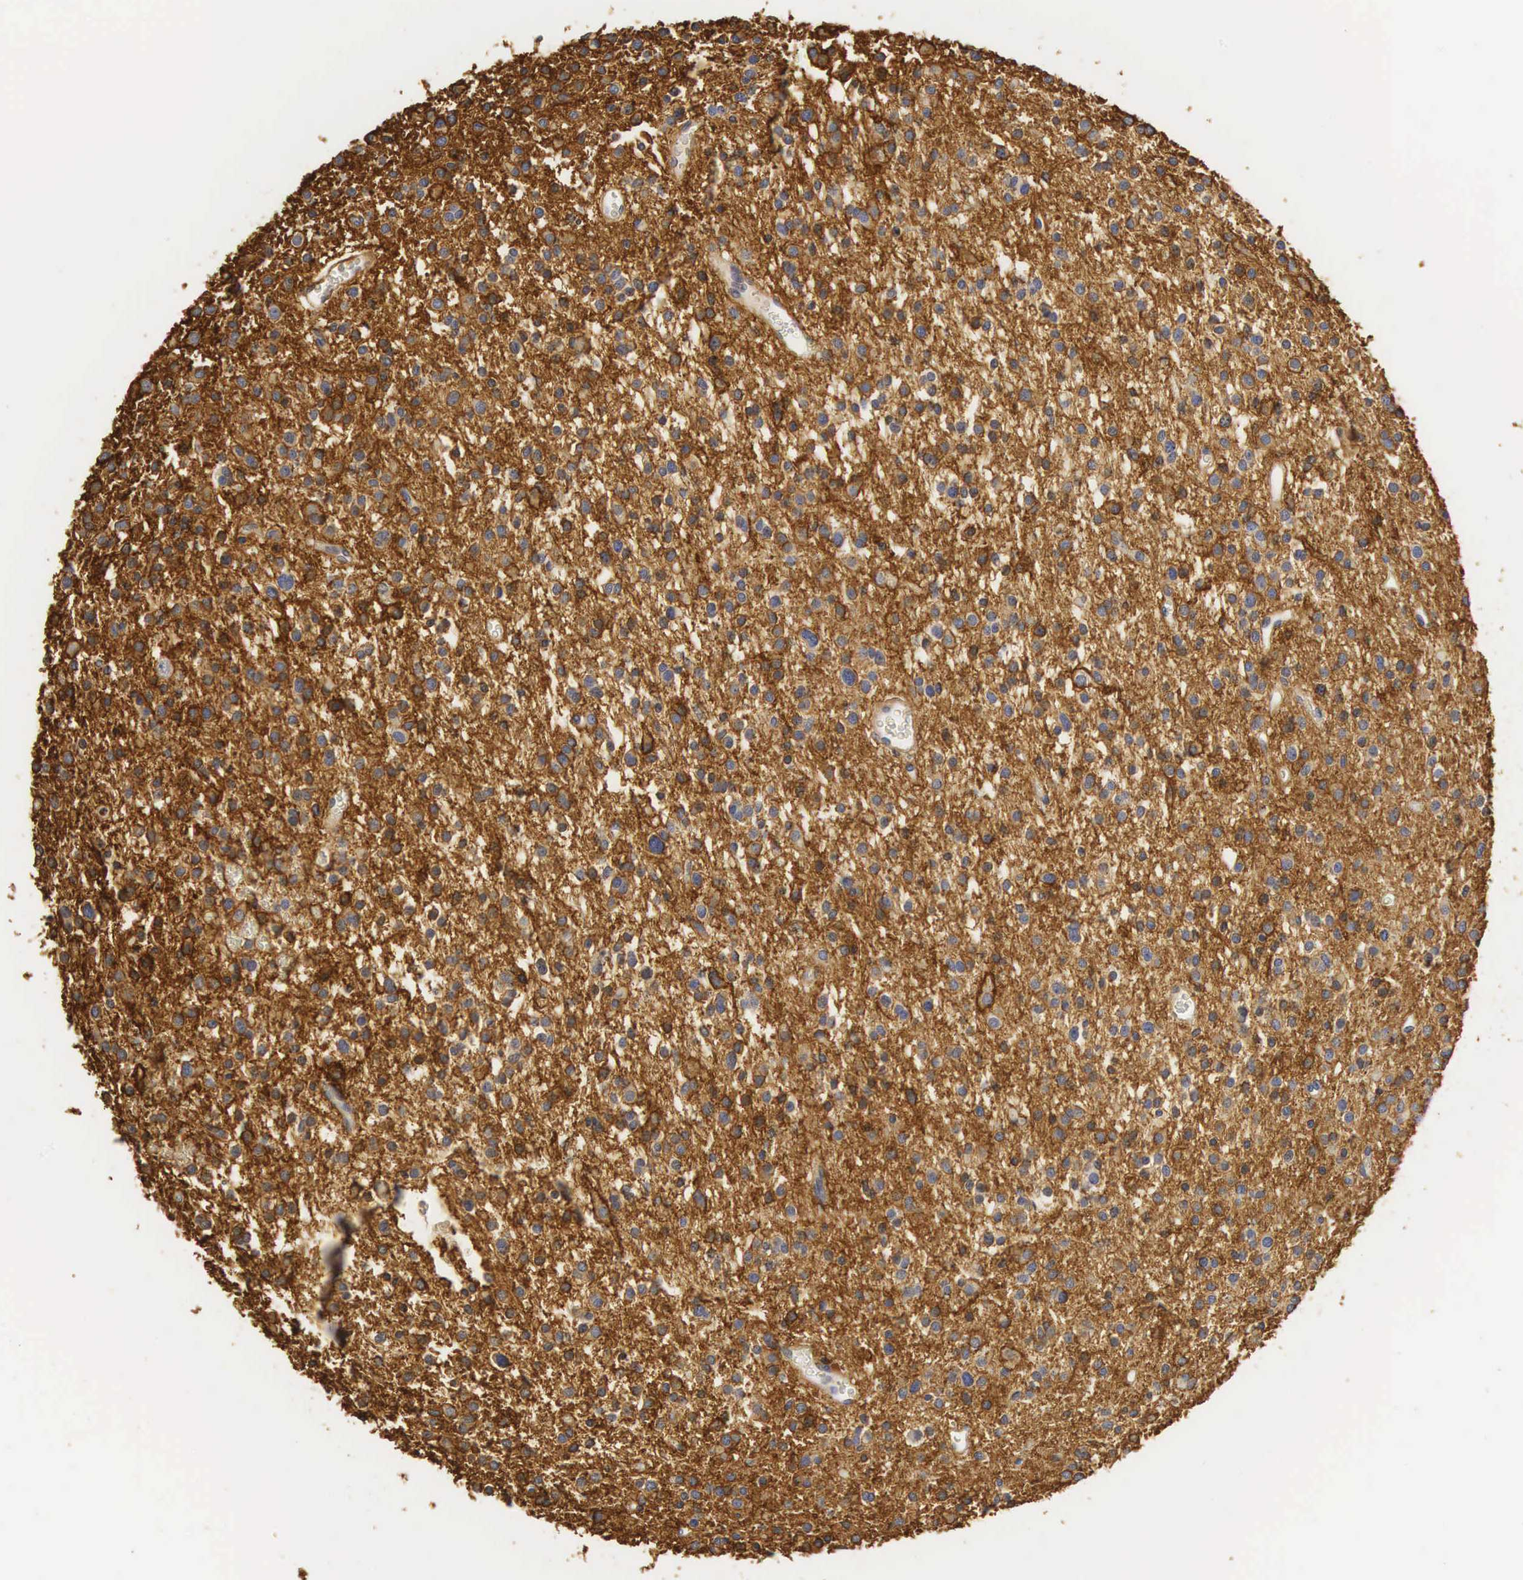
{"staining": {"intensity": "strong", "quantity": ">75%", "location": "cytoplasmic/membranous"}, "tissue": "glioma", "cell_type": "Tumor cells", "image_type": "cancer", "snomed": [{"axis": "morphology", "description": "Glioma, malignant, Low grade"}, {"axis": "topography", "description": "Brain"}], "caption": "Immunohistochemistry (IHC) photomicrograph of neoplastic tissue: glioma stained using immunohistochemistry (IHC) shows high levels of strong protein expression localized specifically in the cytoplasmic/membranous of tumor cells, appearing as a cytoplasmic/membranous brown color.", "gene": "CD99", "patient": {"sex": "female", "age": 36}}